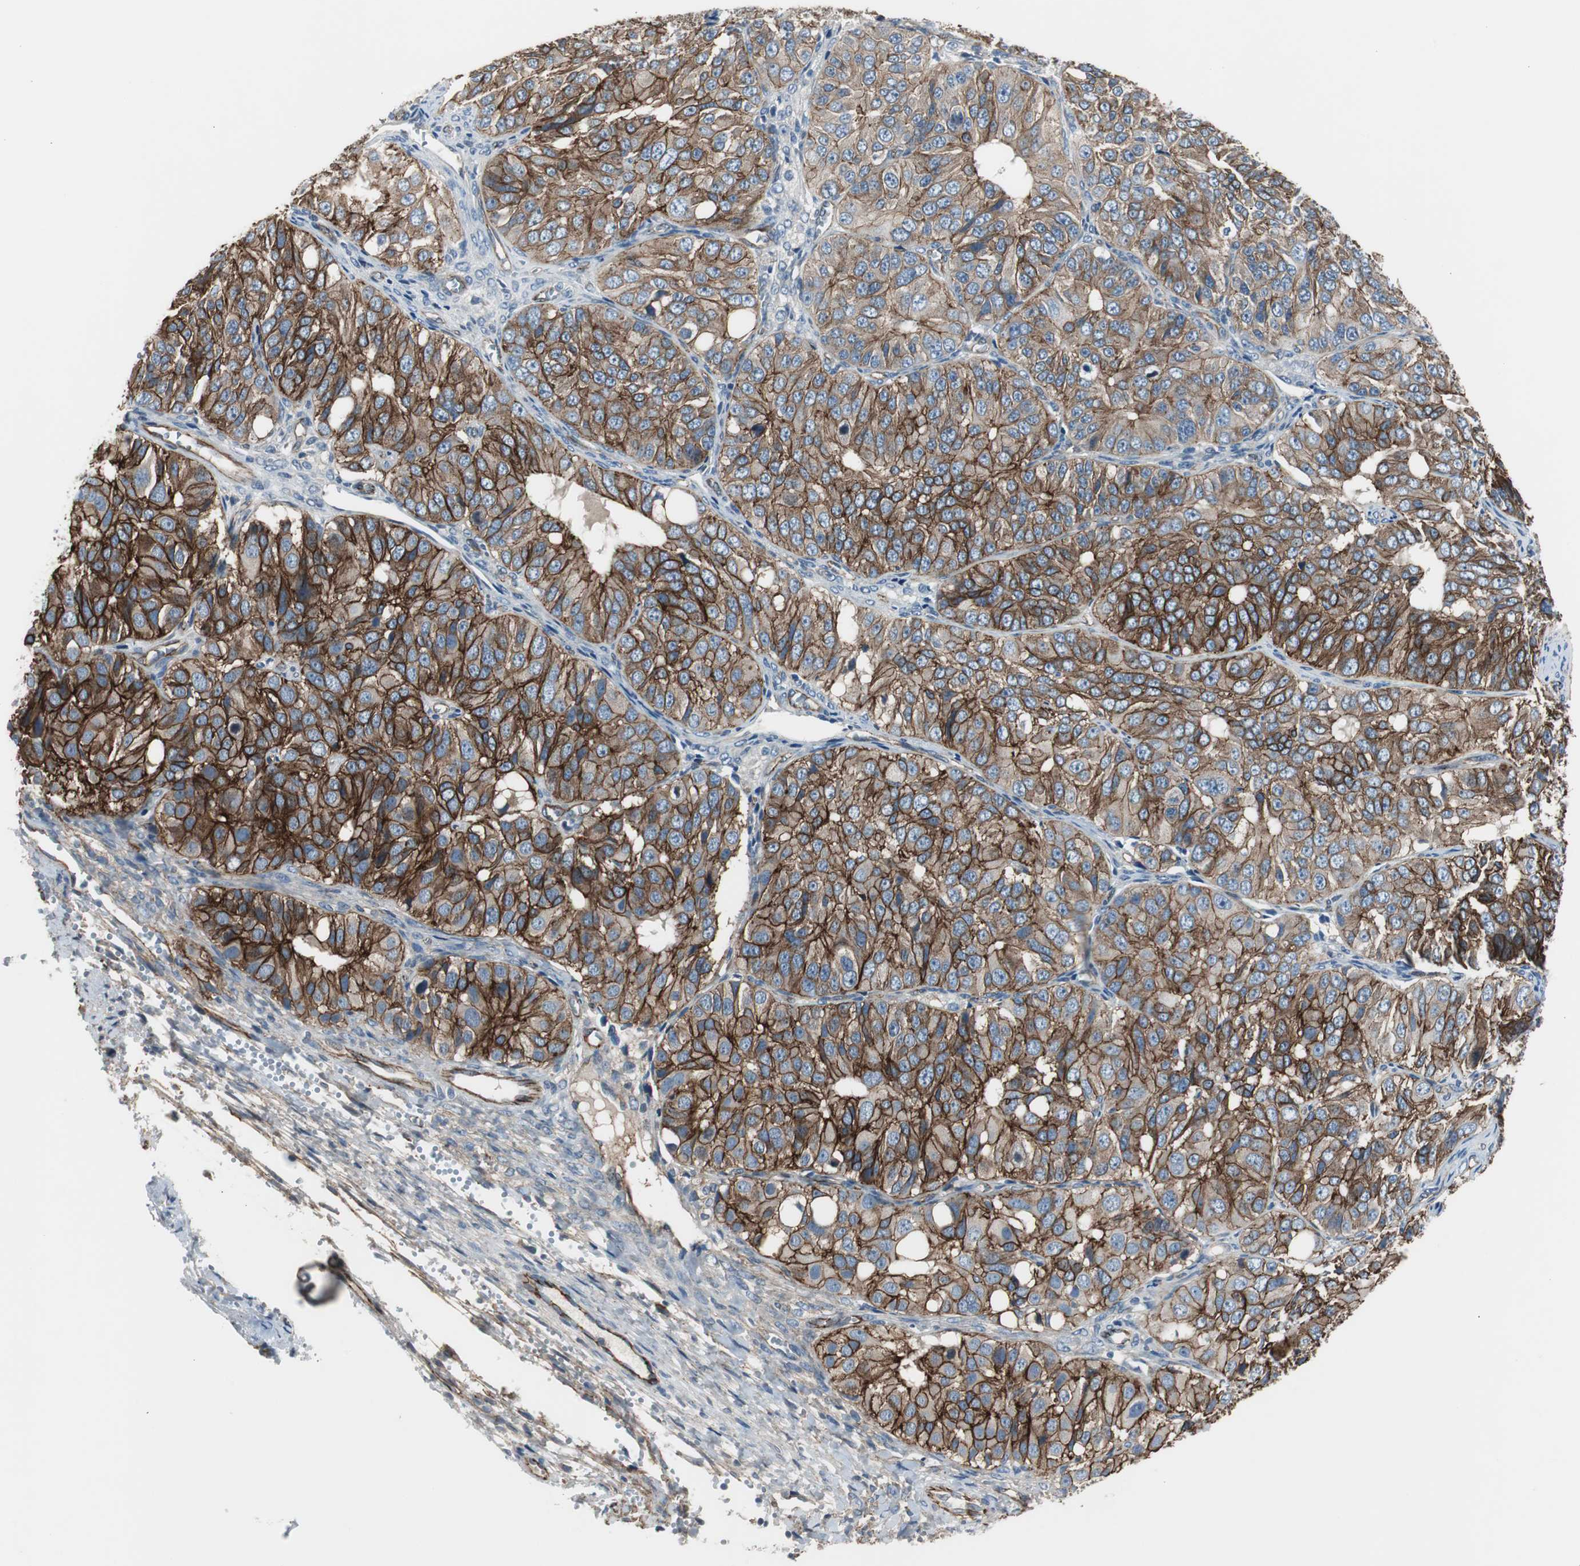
{"staining": {"intensity": "strong", "quantity": ">75%", "location": "cytoplasmic/membranous"}, "tissue": "ovarian cancer", "cell_type": "Tumor cells", "image_type": "cancer", "snomed": [{"axis": "morphology", "description": "Carcinoma, endometroid"}, {"axis": "topography", "description": "Ovary"}], "caption": "DAB (3,3'-diaminobenzidine) immunohistochemical staining of ovarian endometroid carcinoma reveals strong cytoplasmic/membranous protein staining in approximately >75% of tumor cells.", "gene": "STXBP4", "patient": {"sex": "female", "age": 51}}